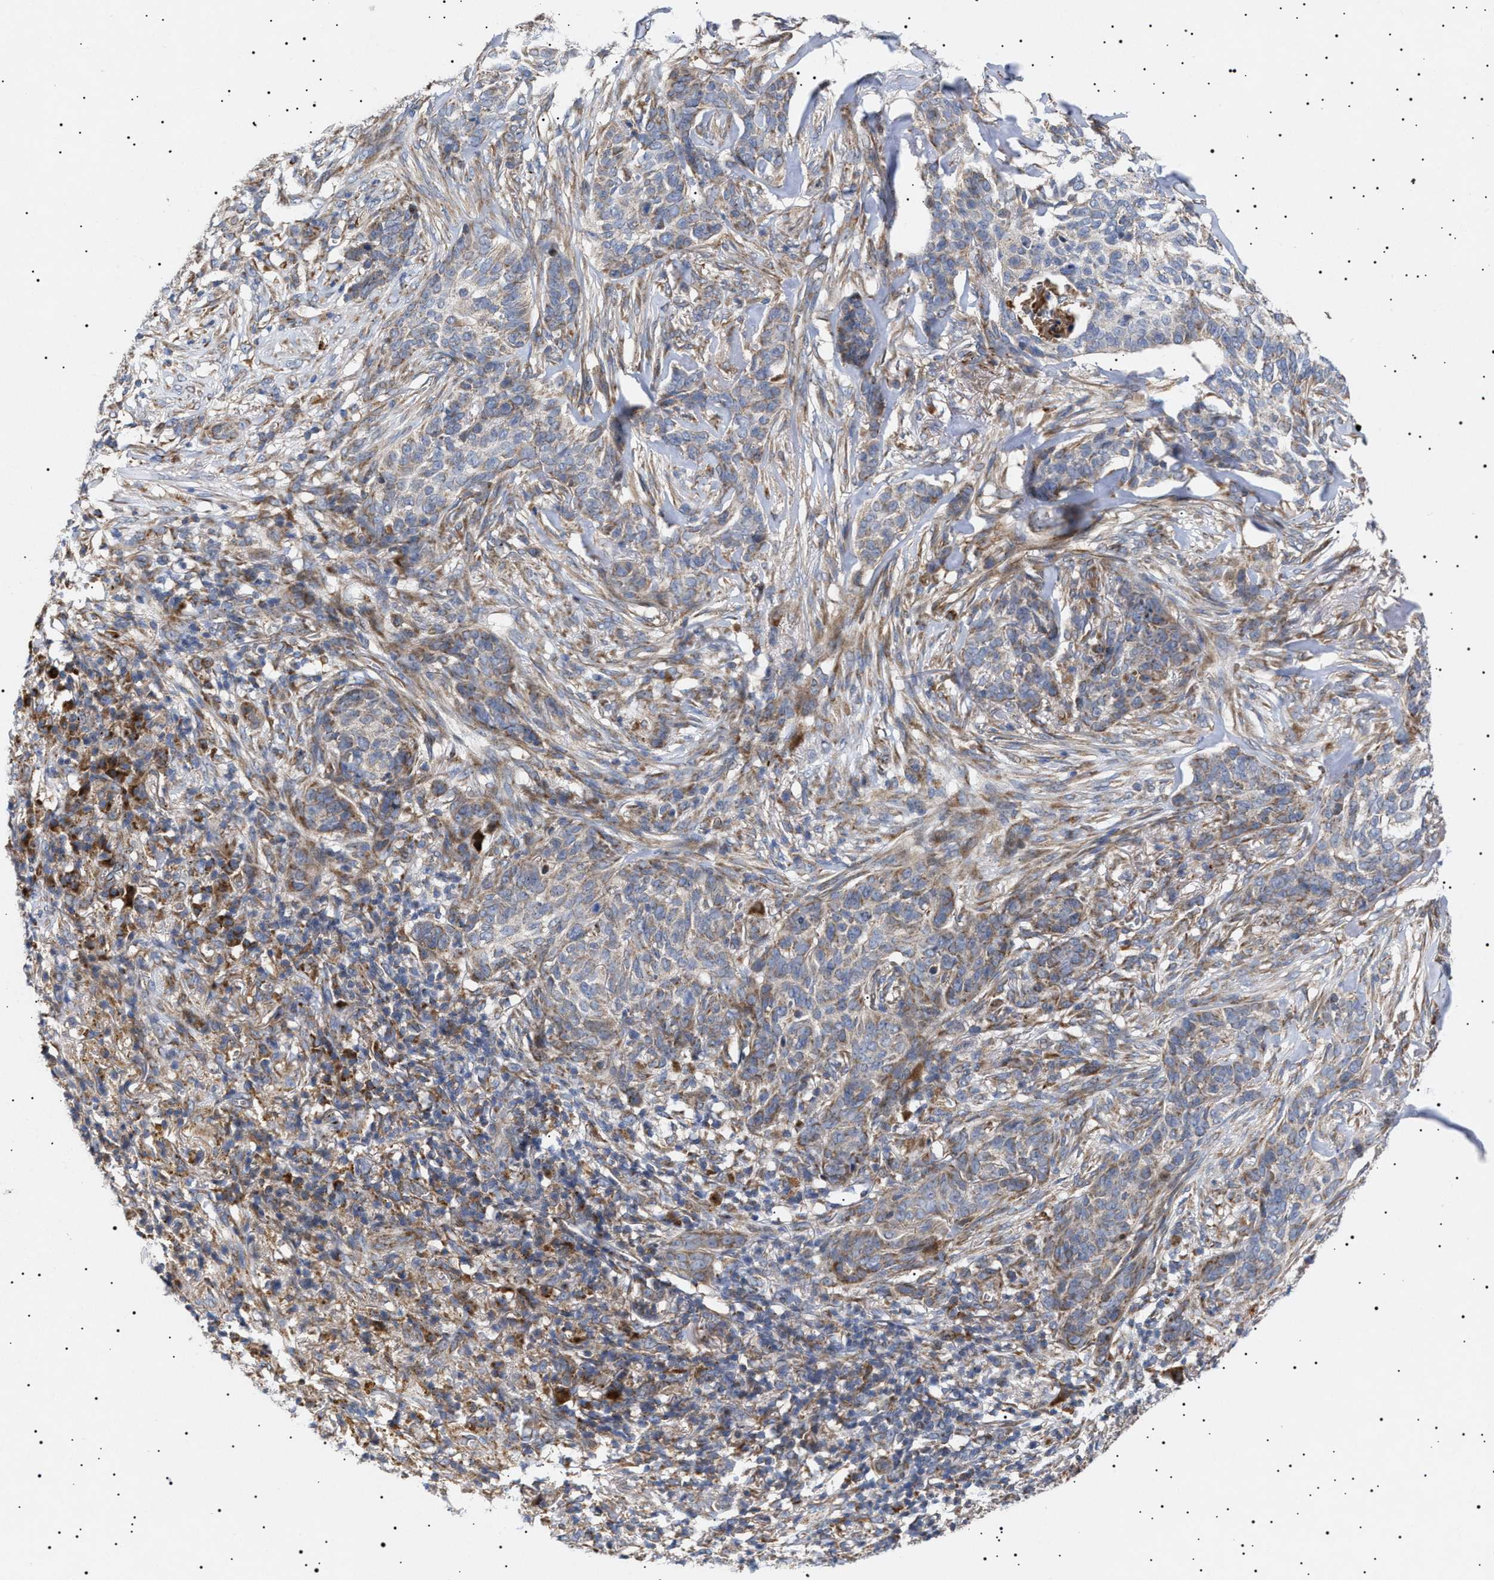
{"staining": {"intensity": "moderate", "quantity": ">75%", "location": "cytoplasmic/membranous"}, "tissue": "skin cancer", "cell_type": "Tumor cells", "image_type": "cancer", "snomed": [{"axis": "morphology", "description": "Basal cell carcinoma"}, {"axis": "topography", "description": "Skin"}], "caption": "The image exhibits a brown stain indicating the presence of a protein in the cytoplasmic/membranous of tumor cells in basal cell carcinoma (skin).", "gene": "MRPL10", "patient": {"sex": "male", "age": 85}}